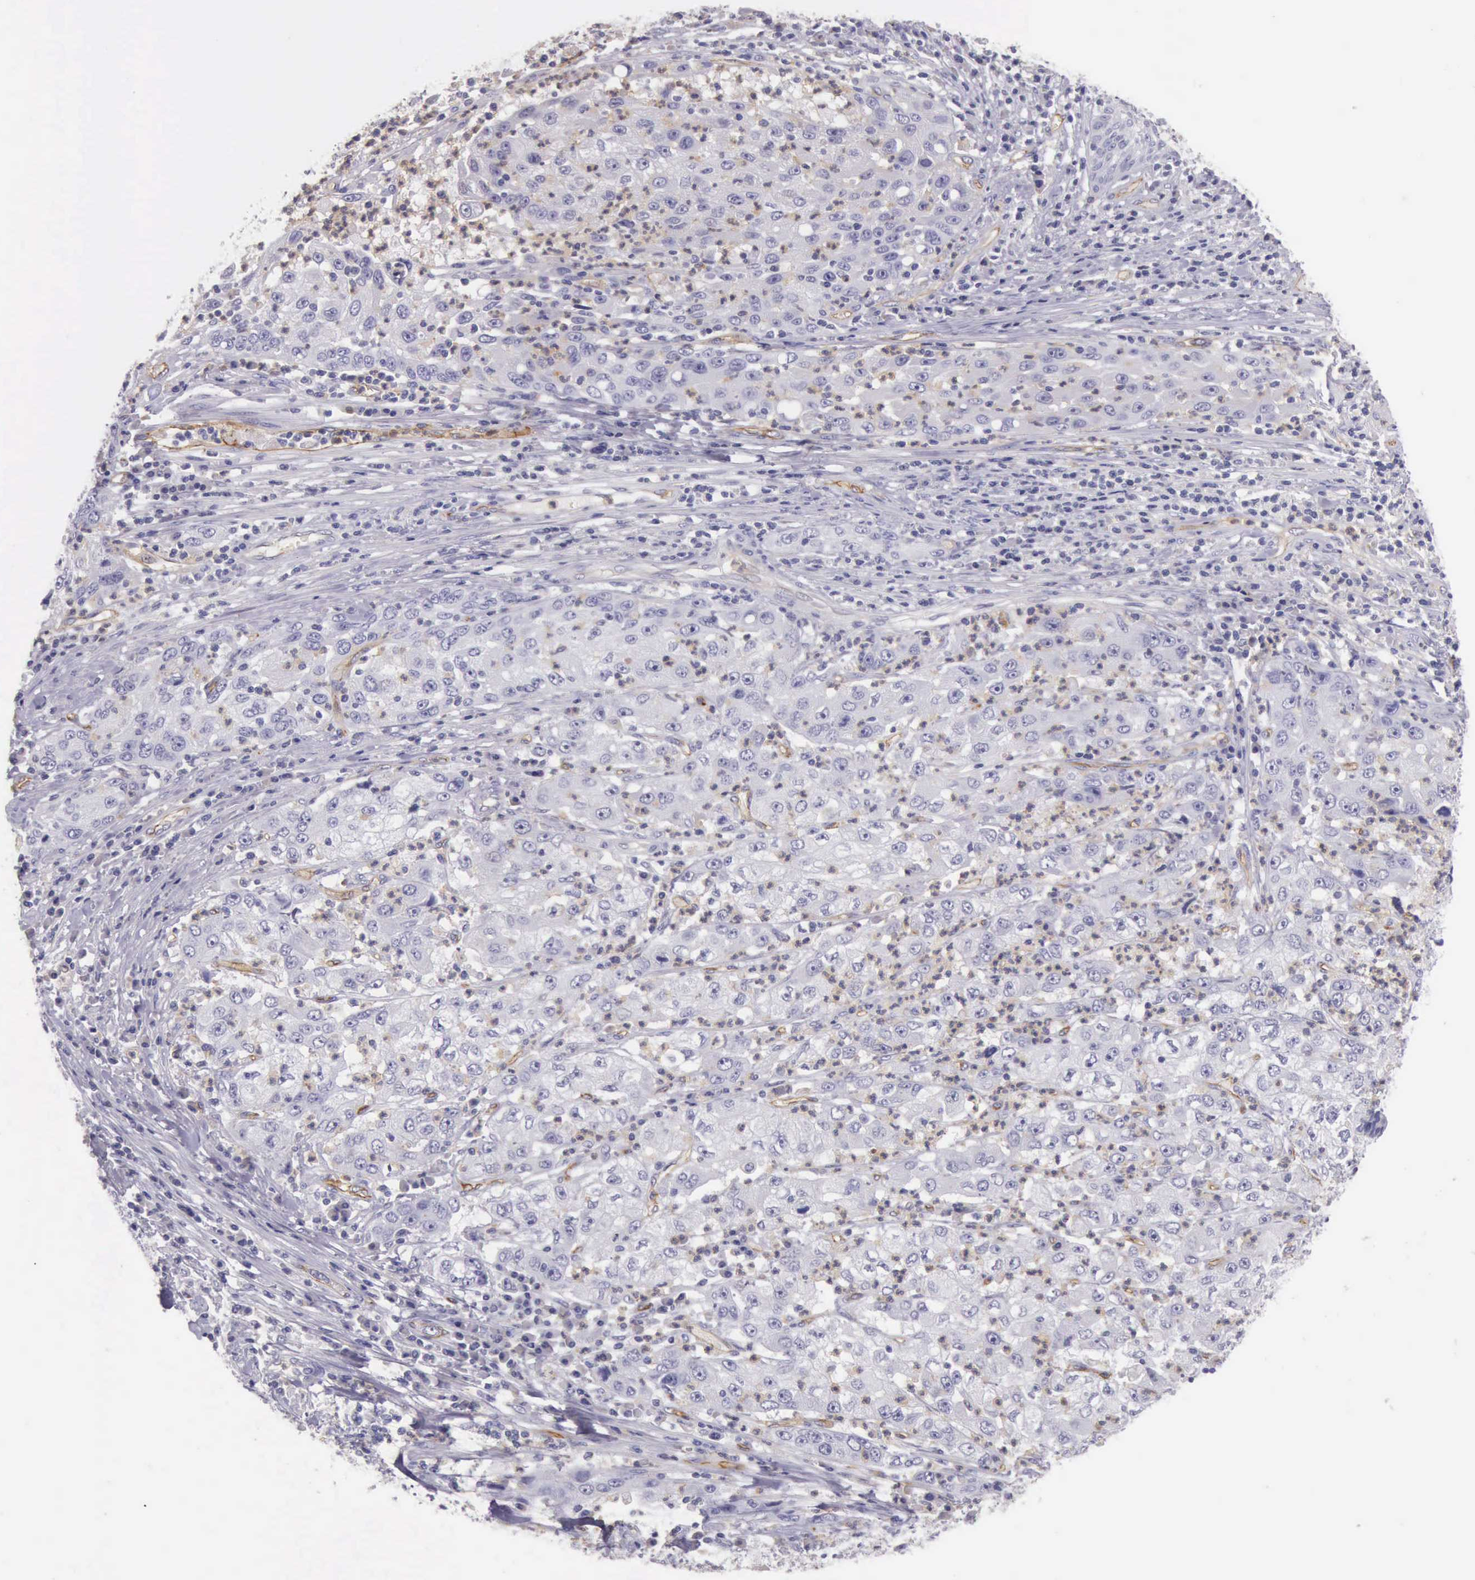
{"staining": {"intensity": "negative", "quantity": "none", "location": "none"}, "tissue": "cervical cancer", "cell_type": "Tumor cells", "image_type": "cancer", "snomed": [{"axis": "morphology", "description": "Squamous cell carcinoma, NOS"}, {"axis": "topography", "description": "Cervix"}], "caption": "A micrograph of cervical squamous cell carcinoma stained for a protein exhibits no brown staining in tumor cells. (Immunohistochemistry (ihc), brightfield microscopy, high magnification).", "gene": "TCEANC", "patient": {"sex": "female", "age": 36}}